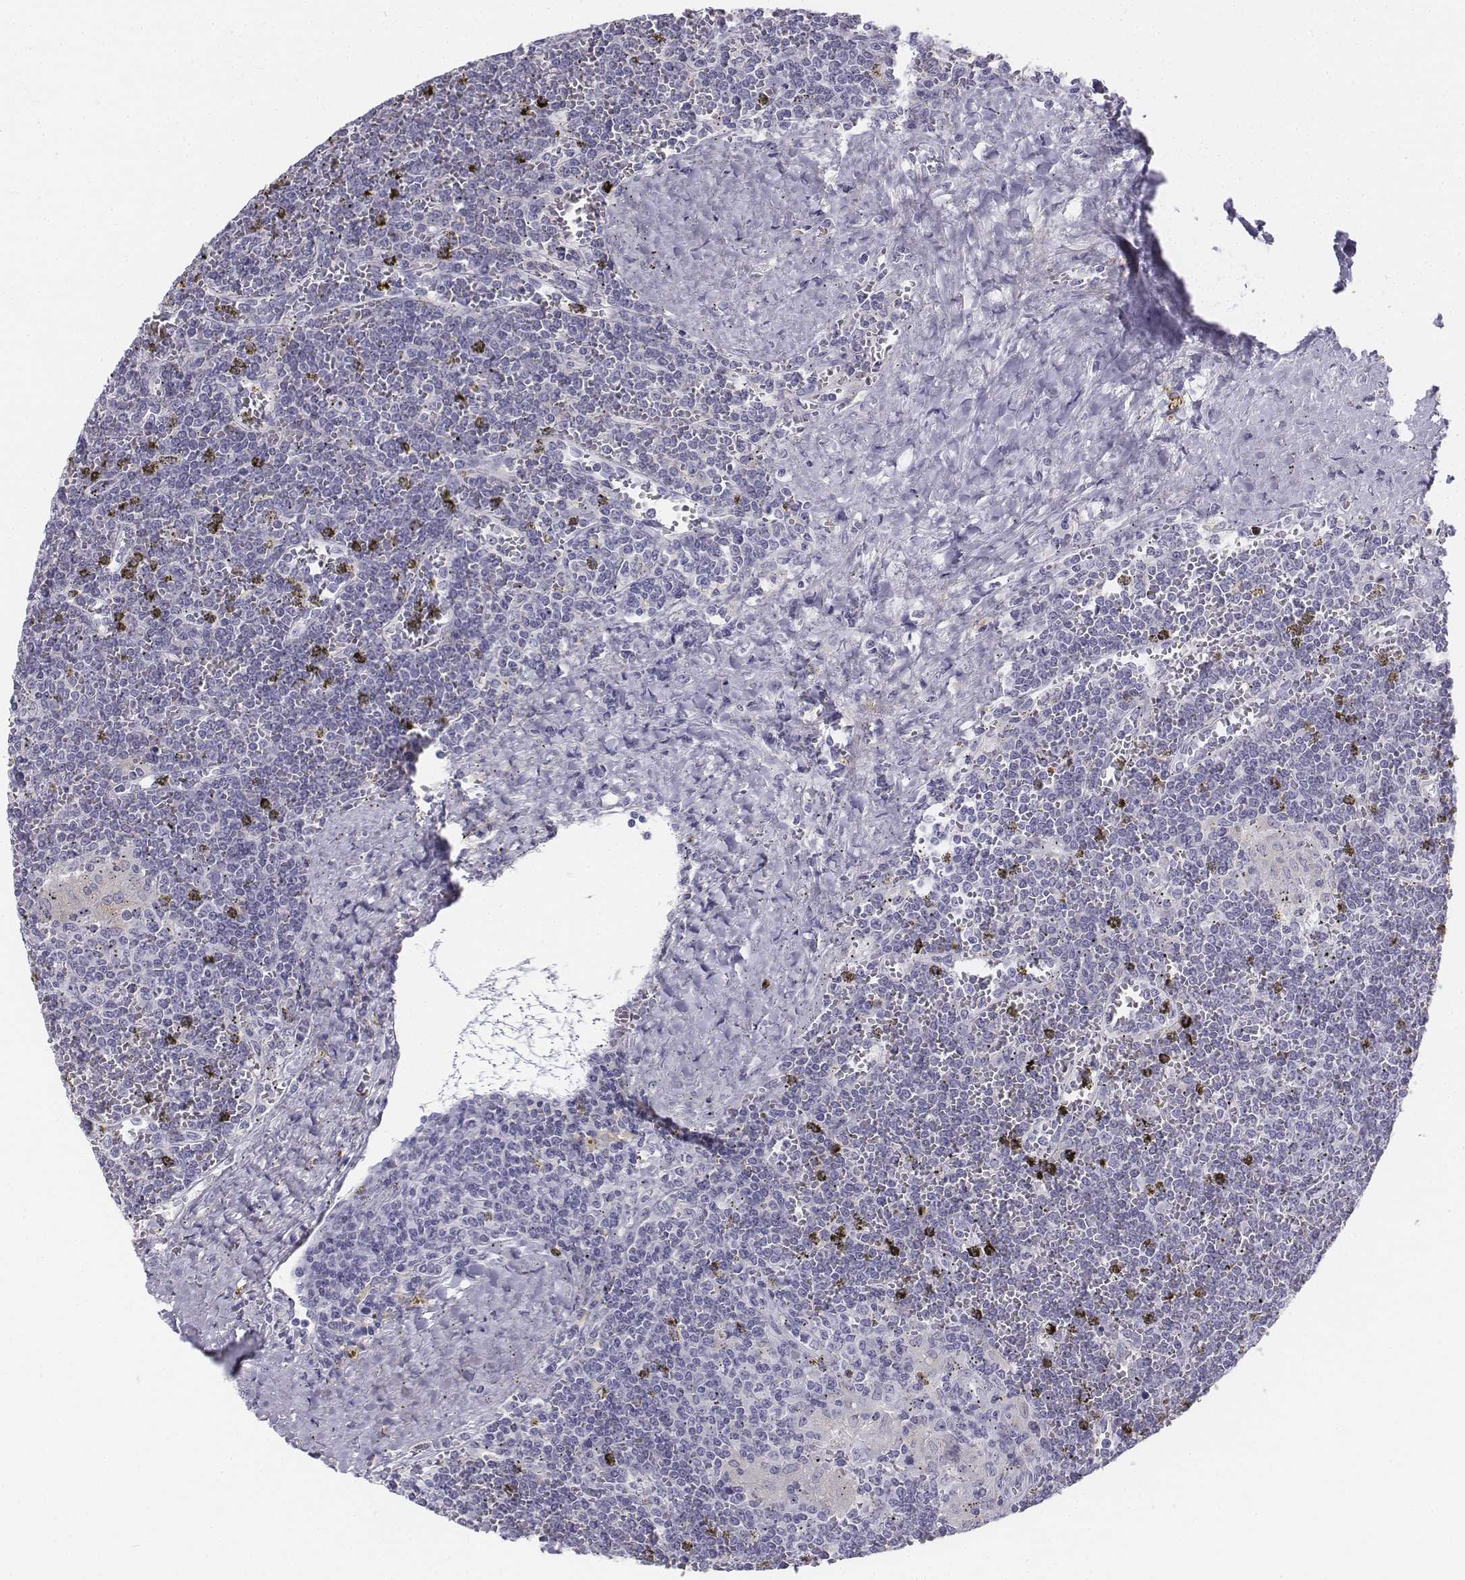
{"staining": {"intensity": "negative", "quantity": "none", "location": "none"}, "tissue": "lymphoma", "cell_type": "Tumor cells", "image_type": "cancer", "snomed": [{"axis": "morphology", "description": "Malignant lymphoma, non-Hodgkin's type, Low grade"}, {"axis": "topography", "description": "Spleen"}], "caption": "A histopathology image of human lymphoma is negative for staining in tumor cells.", "gene": "TH", "patient": {"sex": "female", "age": 19}}